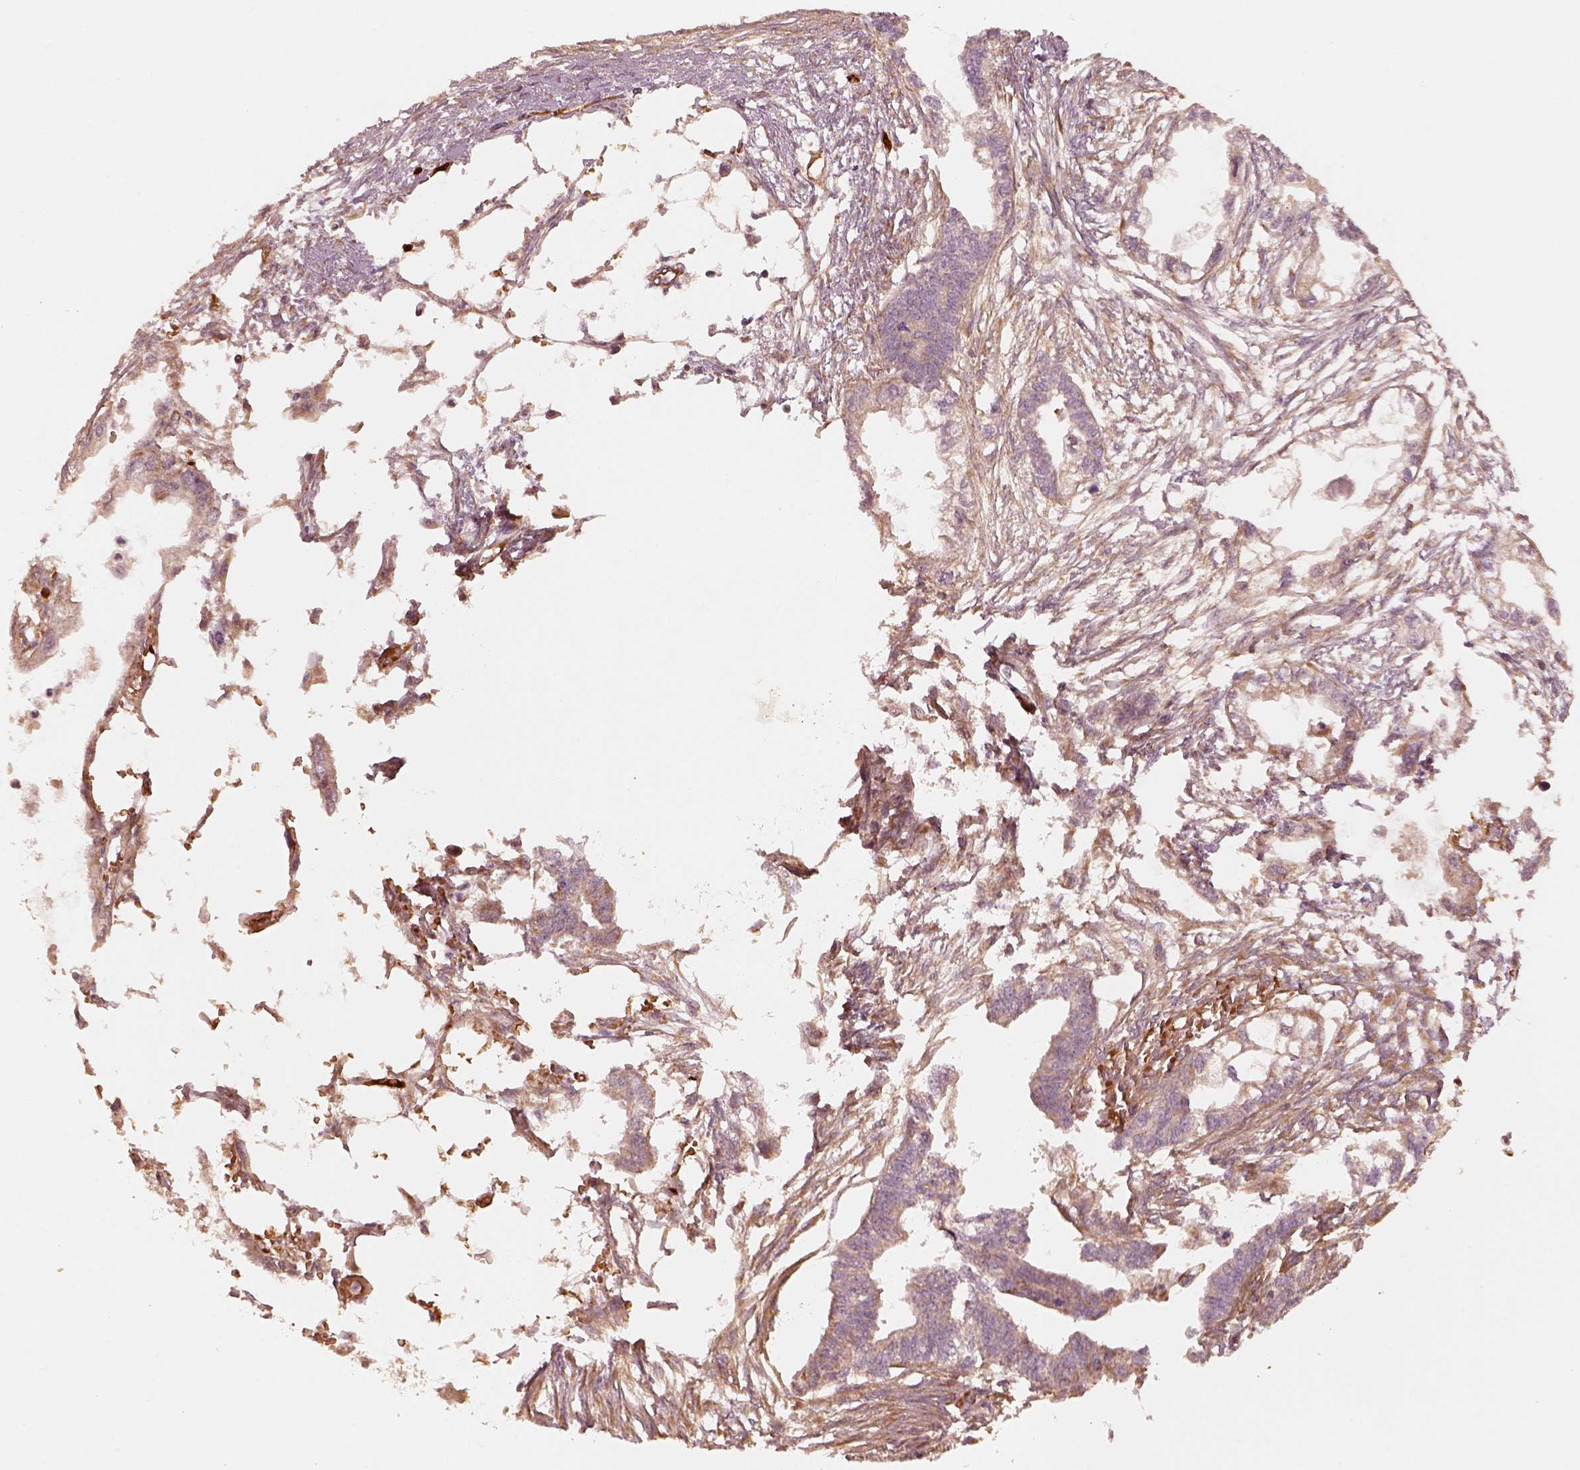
{"staining": {"intensity": "moderate", "quantity": ">75%", "location": "cytoplasmic/membranous"}, "tissue": "endometrial cancer", "cell_type": "Tumor cells", "image_type": "cancer", "snomed": [{"axis": "morphology", "description": "Adenocarcinoma, NOS"}, {"axis": "morphology", "description": "Adenocarcinoma, metastatic, NOS"}, {"axis": "topography", "description": "Adipose tissue"}, {"axis": "topography", "description": "Endometrium"}], "caption": "Human endometrial metastatic adenocarcinoma stained with a brown dye reveals moderate cytoplasmic/membranous positive staining in approximately >75% of tumor cells.", "gene": "FSCN1", "patient": {"sex": "female", "age": 67}}